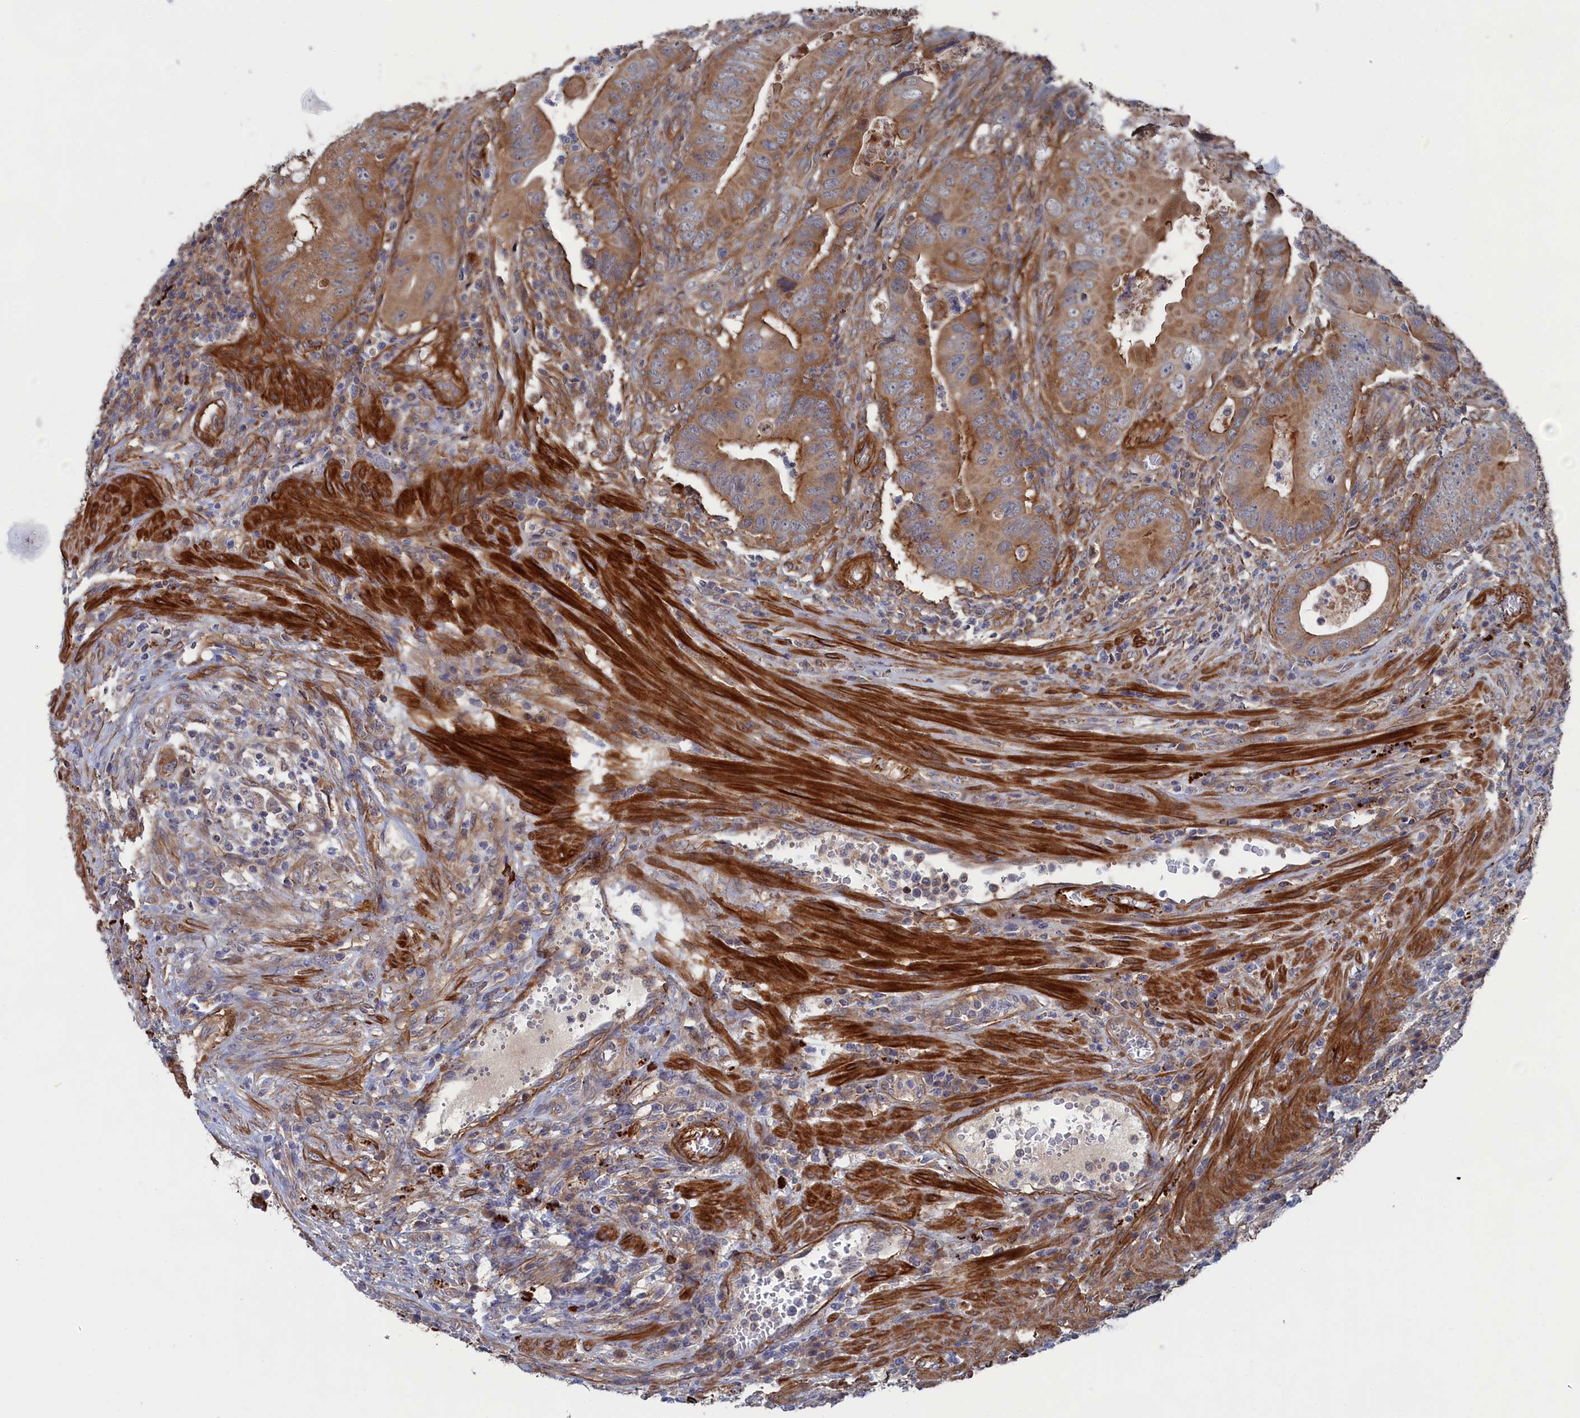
{"staining": {"intensity": "moderate", "quantity": ">75%", "location": "cytoplasmic/membranous"}, "tissue": "colorectal cancer", "cell_type": "Tumor cells", "image_type": "cancer", "snomed": [{"axis": "morphology", "description": "Adenocarcinoma, NOS"}, {"axis": "topography", "description": "Rectum"}], "caption": "Adenocarcinoma (colorectal) stained with DAB (3,3'-diaminobenzidine) immunohistochemistry displays medium levels of moderate cytoplasmic/membranous positivity in approximately >75% of tumor cells.", "gene": "FILIP1L", "patient": {"sex": "female", "age": 78}}